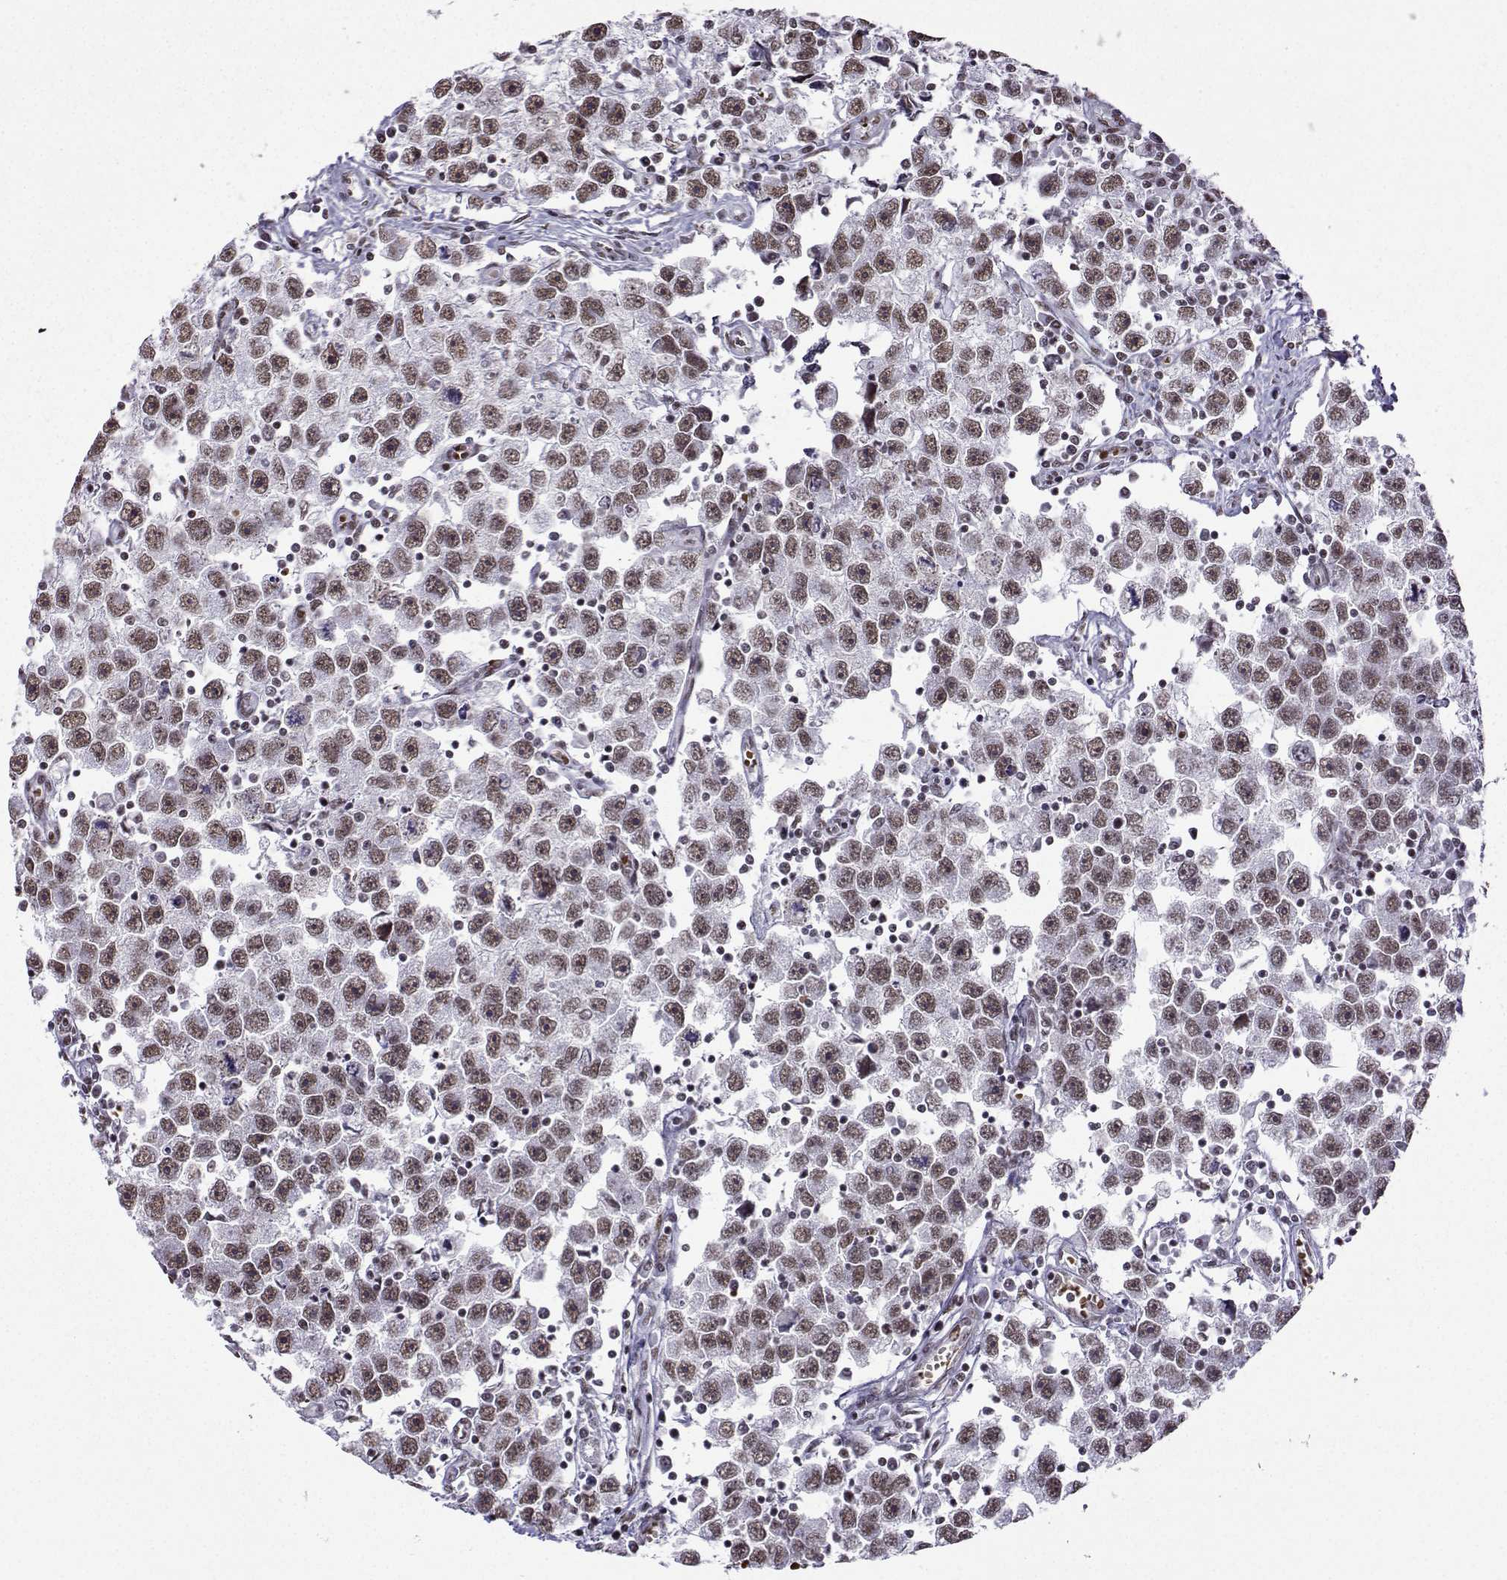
{"staining": {"intensity": "weak", "quantity": ">75%", "location": "nuclear"}, "tissue": "testis cancer", "cell_type": "Tumor cells", "image_type": "cancer", "snomed": [{"axis": "morphology", "description": "Seminoma, NOS"}, {"axis": "topography", "description": "Testis"}], "caption": "Testis seminoma tissue shows weak nuclear positivity in approximately >75% of tumor cells", "gene": "CCNK", "patient": {"sex": "male", "age": 30}}